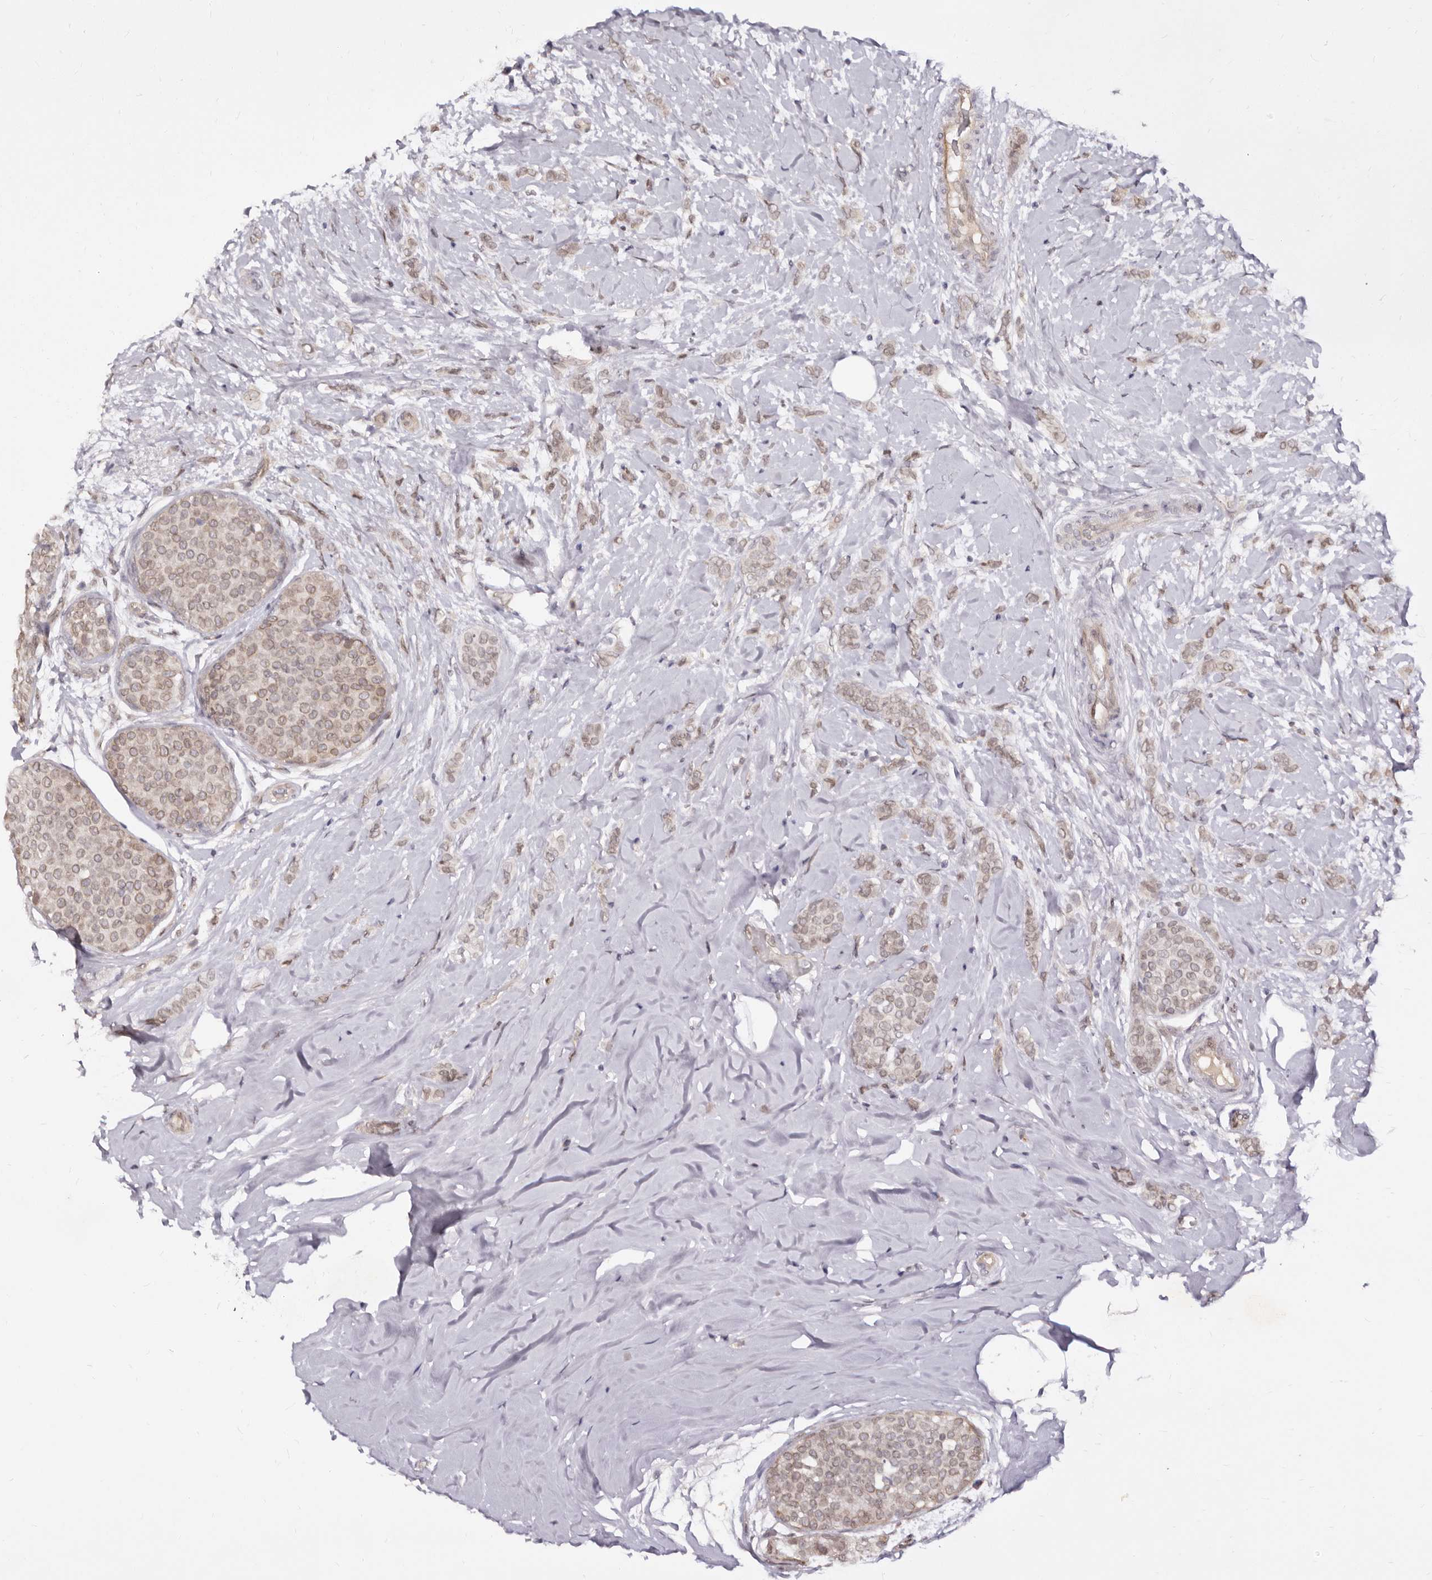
{"staining": {"intensity": "weak", "quantity": ">75%", "location": "nuclear"}, "tissue": "breast cancer", "cell_type": "Tumor cells", "image_type": "cancer", "snomed": [{"axis": "morphology", "description": "Lobular carcinoma, in situ"}, {"axis": "morphology", "description": "Lobular carcinoma"}, {"axis": "topography", "description": "Breast"}], "caption": "There is low levels of weak nuclear positivity in tumor cells of breast cancer, as demonstrated by immunohistochemical staining (brown color).", "gene": "LCORL", "patient": {"sex": "female", "age": 41}}